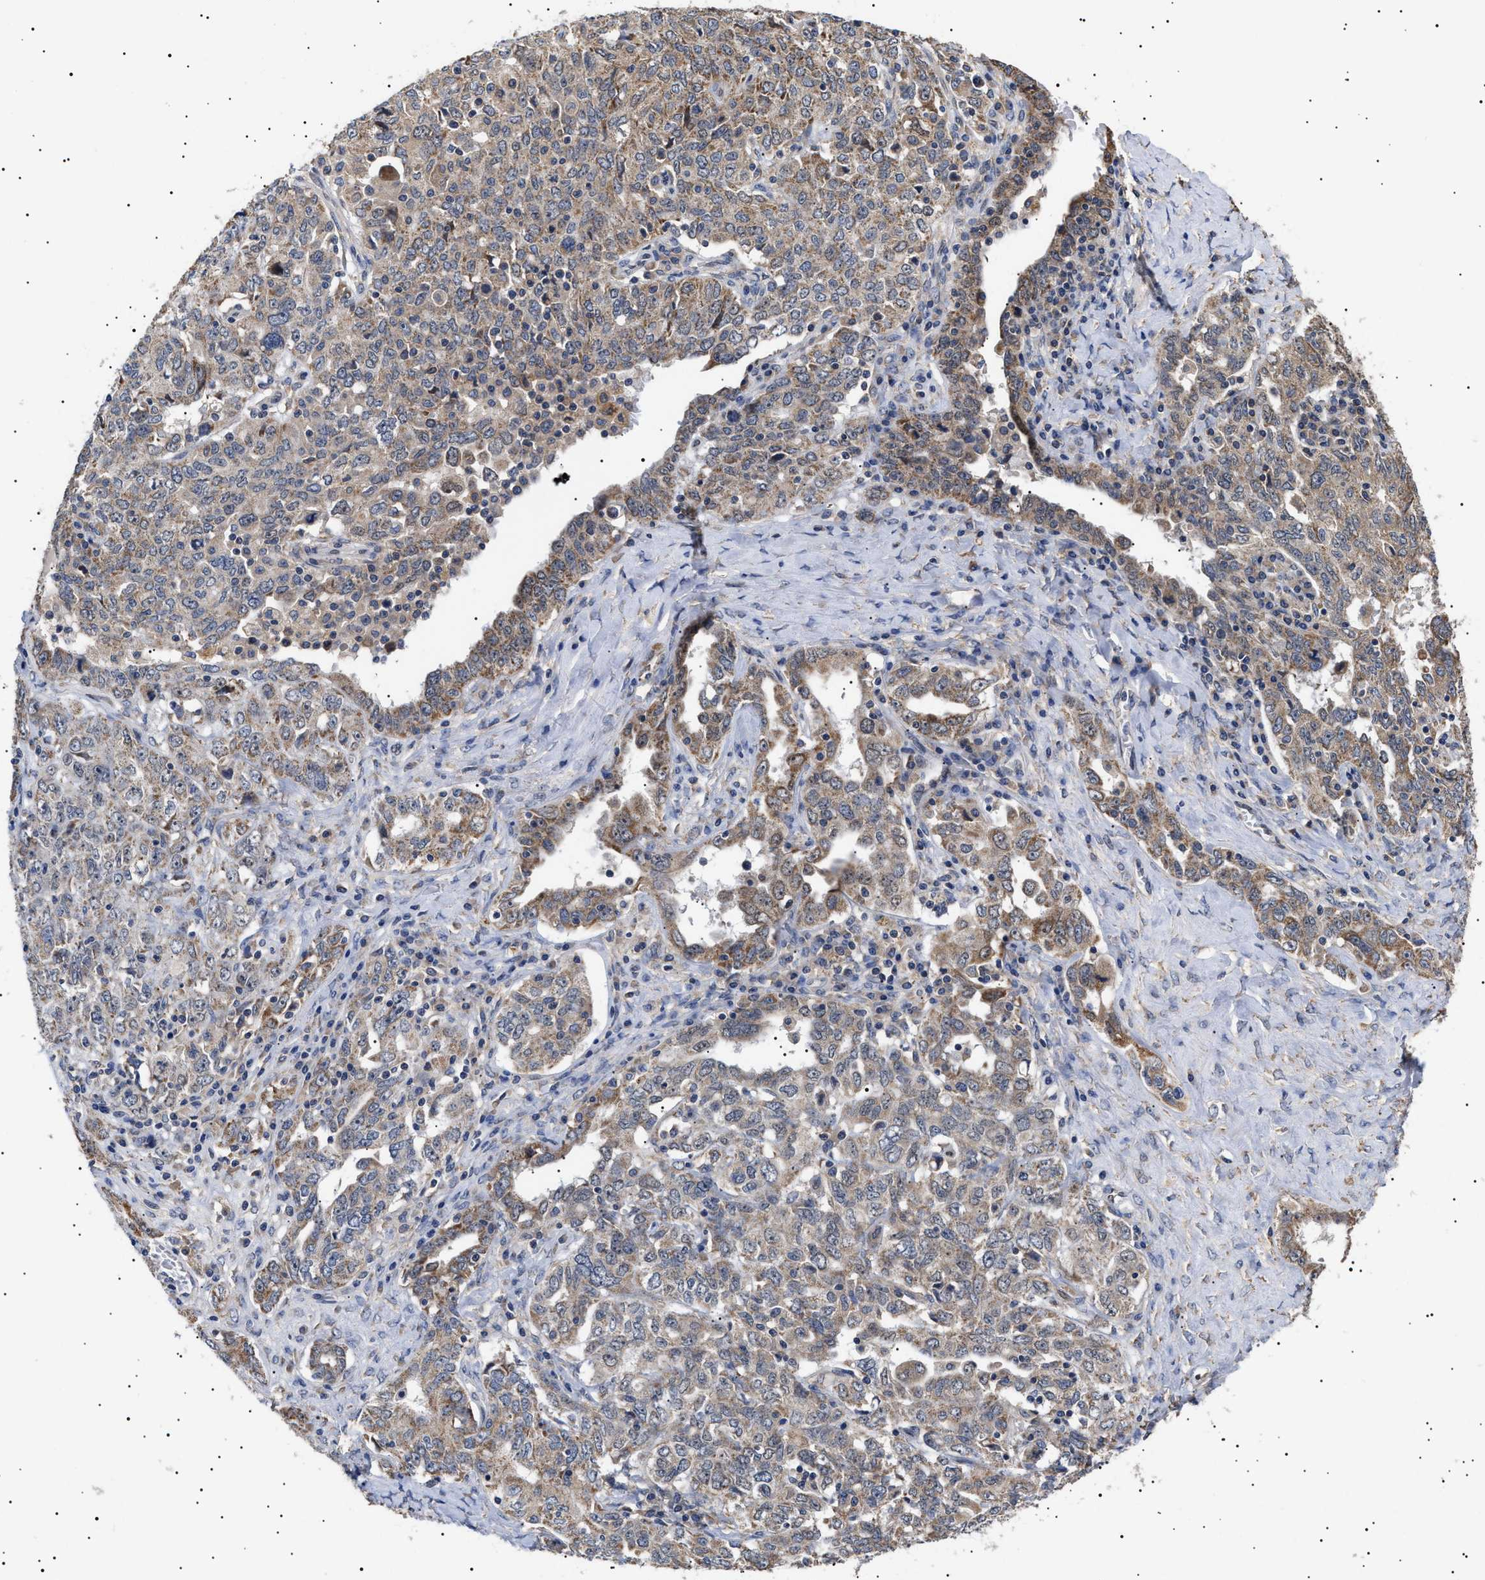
{"staining": {"intensity": "weak", "quantity": ">75%", "location": "cytoplasmic/membranous"}, "tissue": "ovarian cancer", "cell_type": "Tumor cells", "image_type": "cancer", "snomed": [{"axis": "morphology", "description": "Carcinoma, endometroid"}, {"axis": "topography", "description": "Ovary"}], "caption": "Ovarian endometroid carcinoma was stained to show a protein in brown. There is low levels of weak cytoplasmic/membranous expression in approximately >75% of tumor cells. The protein is shown in brown color, while the nuclei are stained blue.", "gene": "KRBA1", "patient": {"sex": "female", "age": 62}}